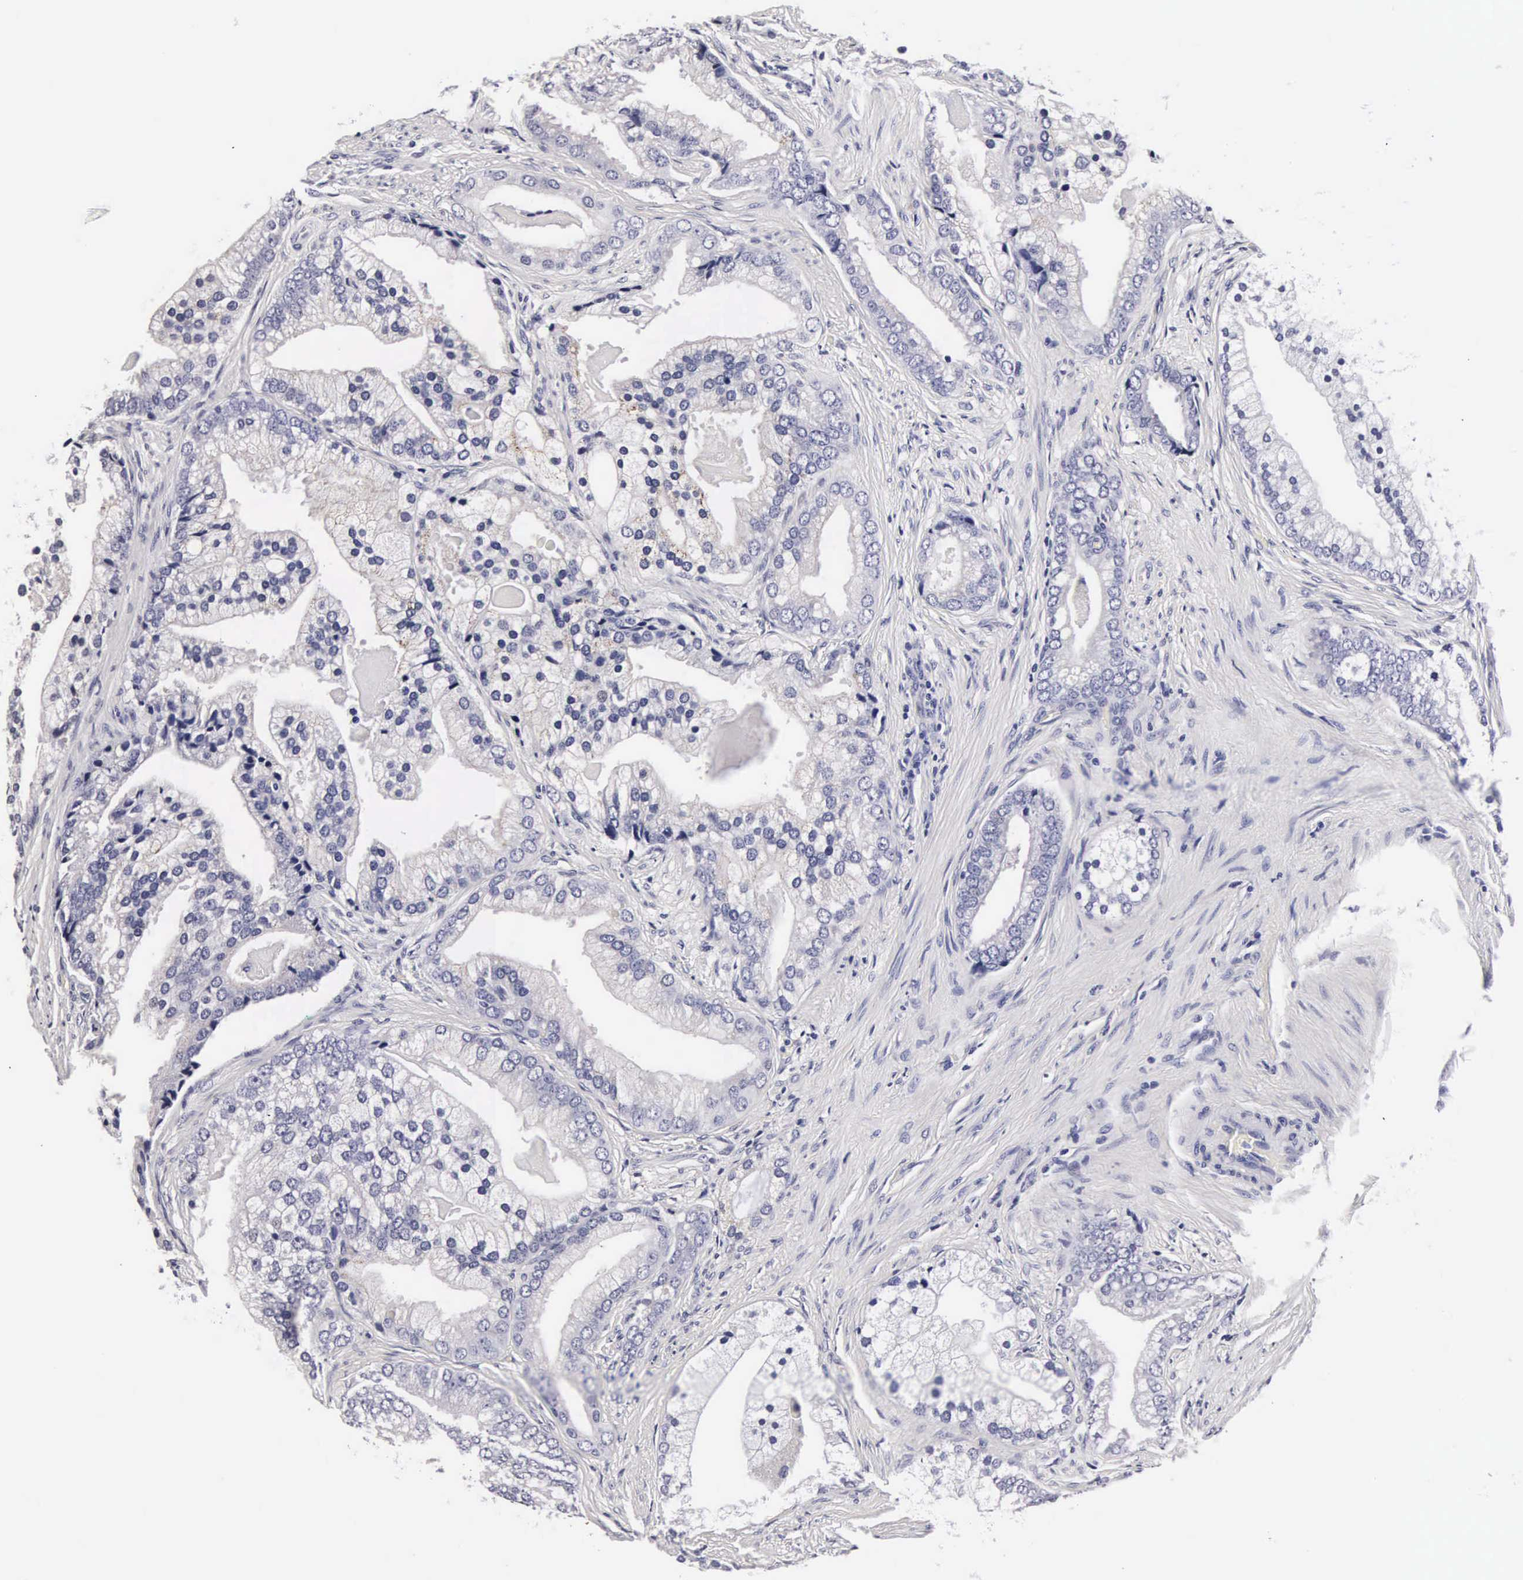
{"staining": {"intensity": "negative", "quantity": "none", "location": "none"}, "tissue": "prostate cancer", "cell_type": "Tumor cells", "image_type": "cancer", "snomed": [{"axis": "morphology", "description": "Adenocarcinoma, Low grade"}, {"axis": "topography", "description": "Prostate"}], "caption": "IHC micrograph of prostate adenocarcinoma (low-grade) stained for a protein (brown), which displays no expression in tumor cells.", "gene": "RNASE6", "patient": {"sex": "male", "age": 71}}